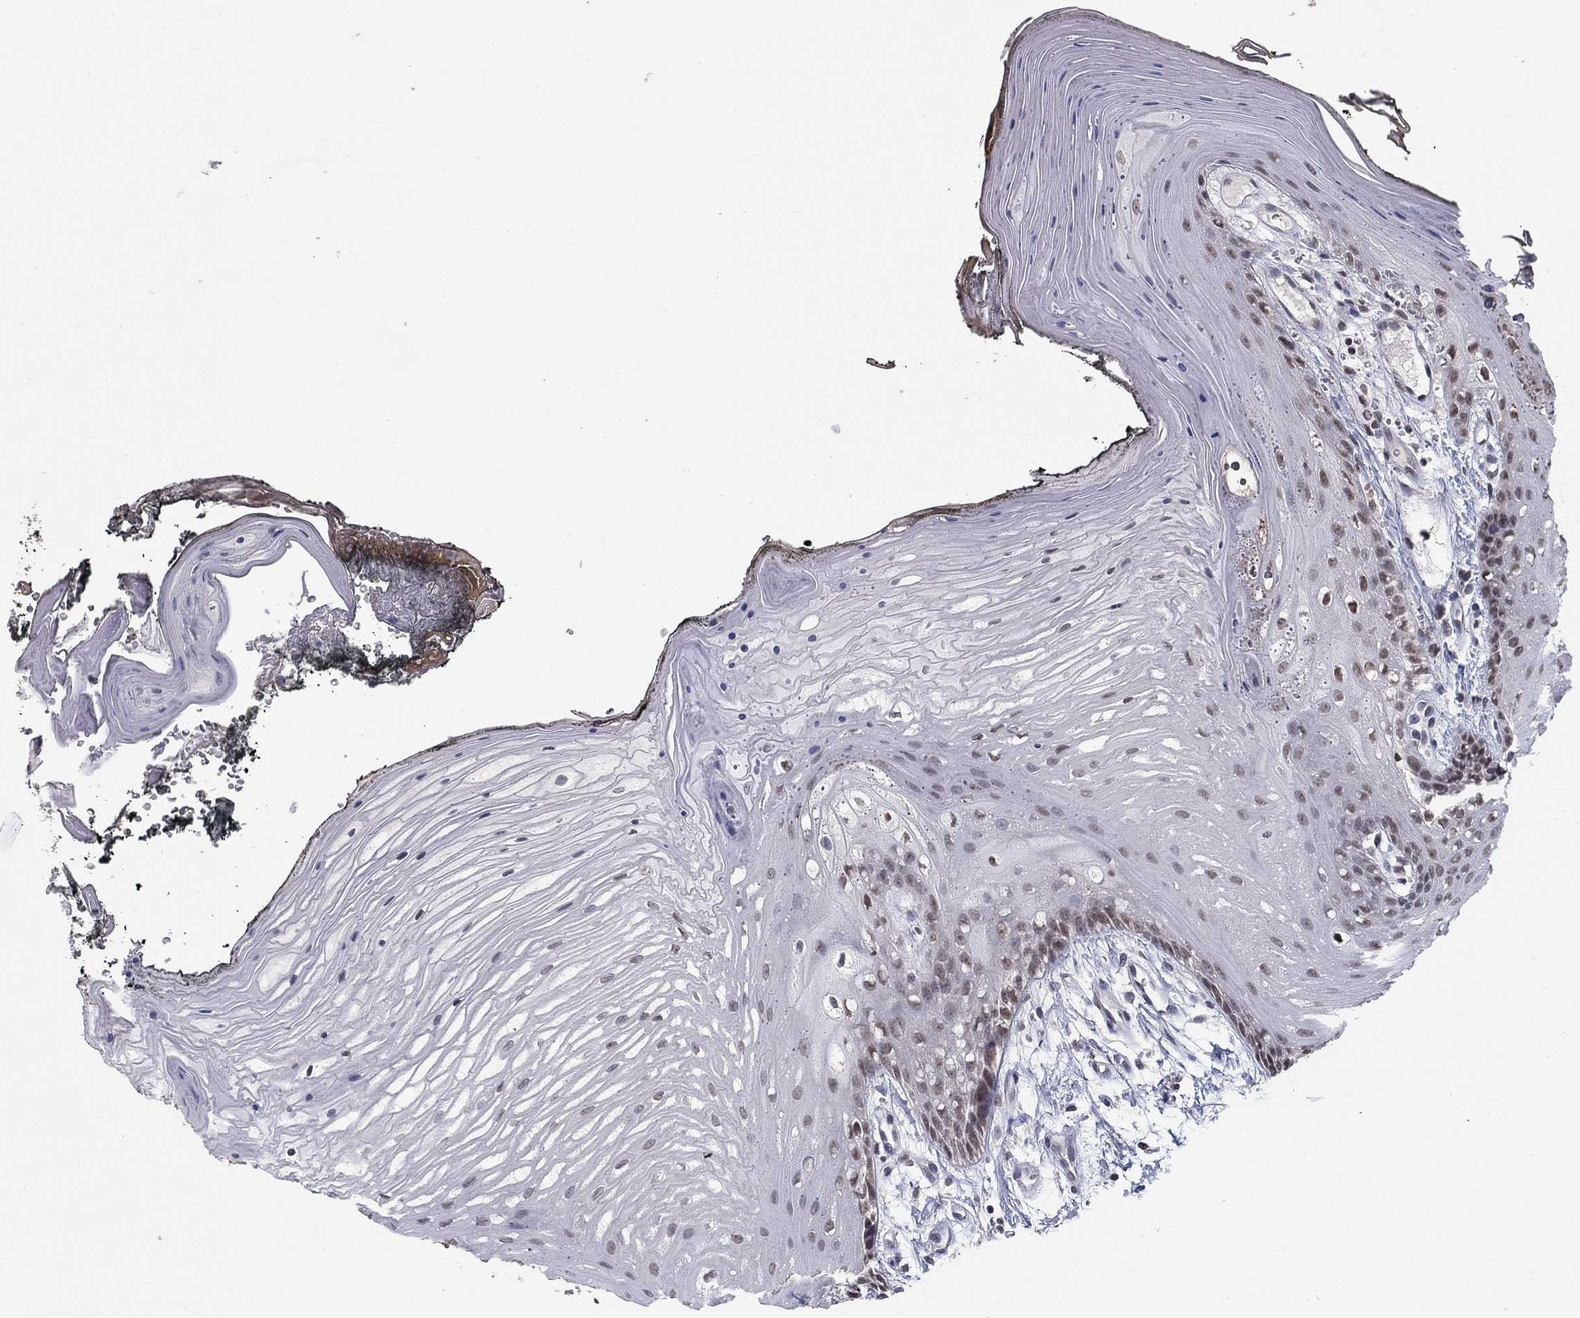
{"staining": {"intensity": "negative", "quantity": "none", "location": "none"}, "tissue": "oral mucosa", "cell_type": "Squamous epithelial cells", "image_type": "normal", "snomed": [{"axis": "morphology", "description": "Normal tissue, NOS"}, {"axis": "morphology", "description": "Squamous cell carcinoma, NOS"}, {"axis": "topography", "description": "Oral tissue"}, {"axis": "topography", "description": "Head-Neck"}], "caption": "Squamous epithelial cells show no significant staining in normal oral mucosa.", "gene": "SPATA33", "patient": {"sex": "male", "age": 65}}